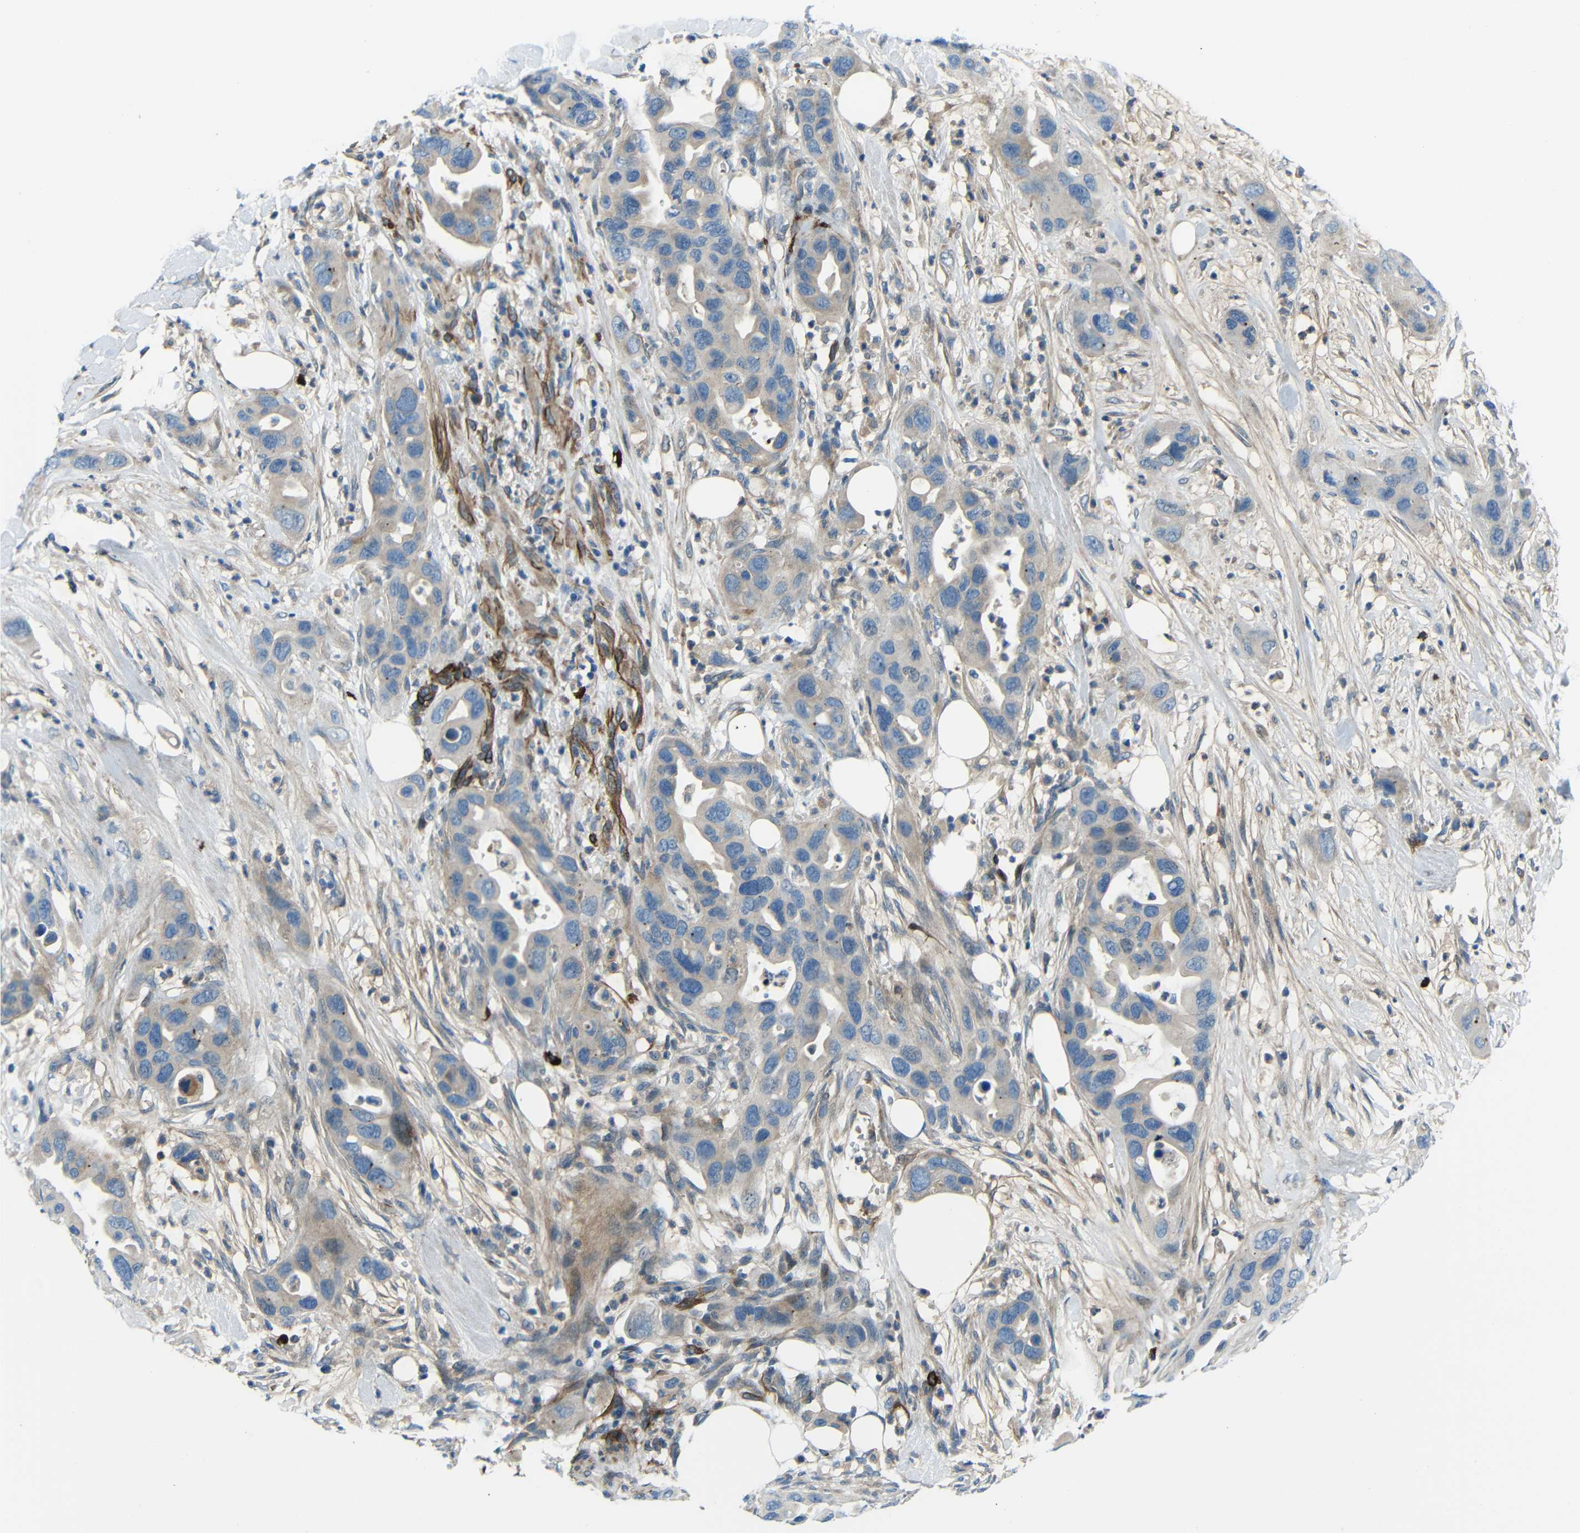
{"staining": {"intensity": "weak", "quantity": "25%-75%", "location": "cytoplasmic/membranous"}, "tissue": "pancreatic cancer", "cell_type": "Tumor cells", "image_type": "cancer", "snomed": [{"axis": "morphology", "description": "Adenocarcinoma, NOS"}, {"axis": "topography", "description": "Pancreas"}], "caption": "Protein expression analysis of human pancreatic cancer reveals weak cytoplasmic/membranous positivity in approximately 25%-75% of tumor cells.", "gene": "DCLK1", "patient": {"sex": "female", "age": 71}}